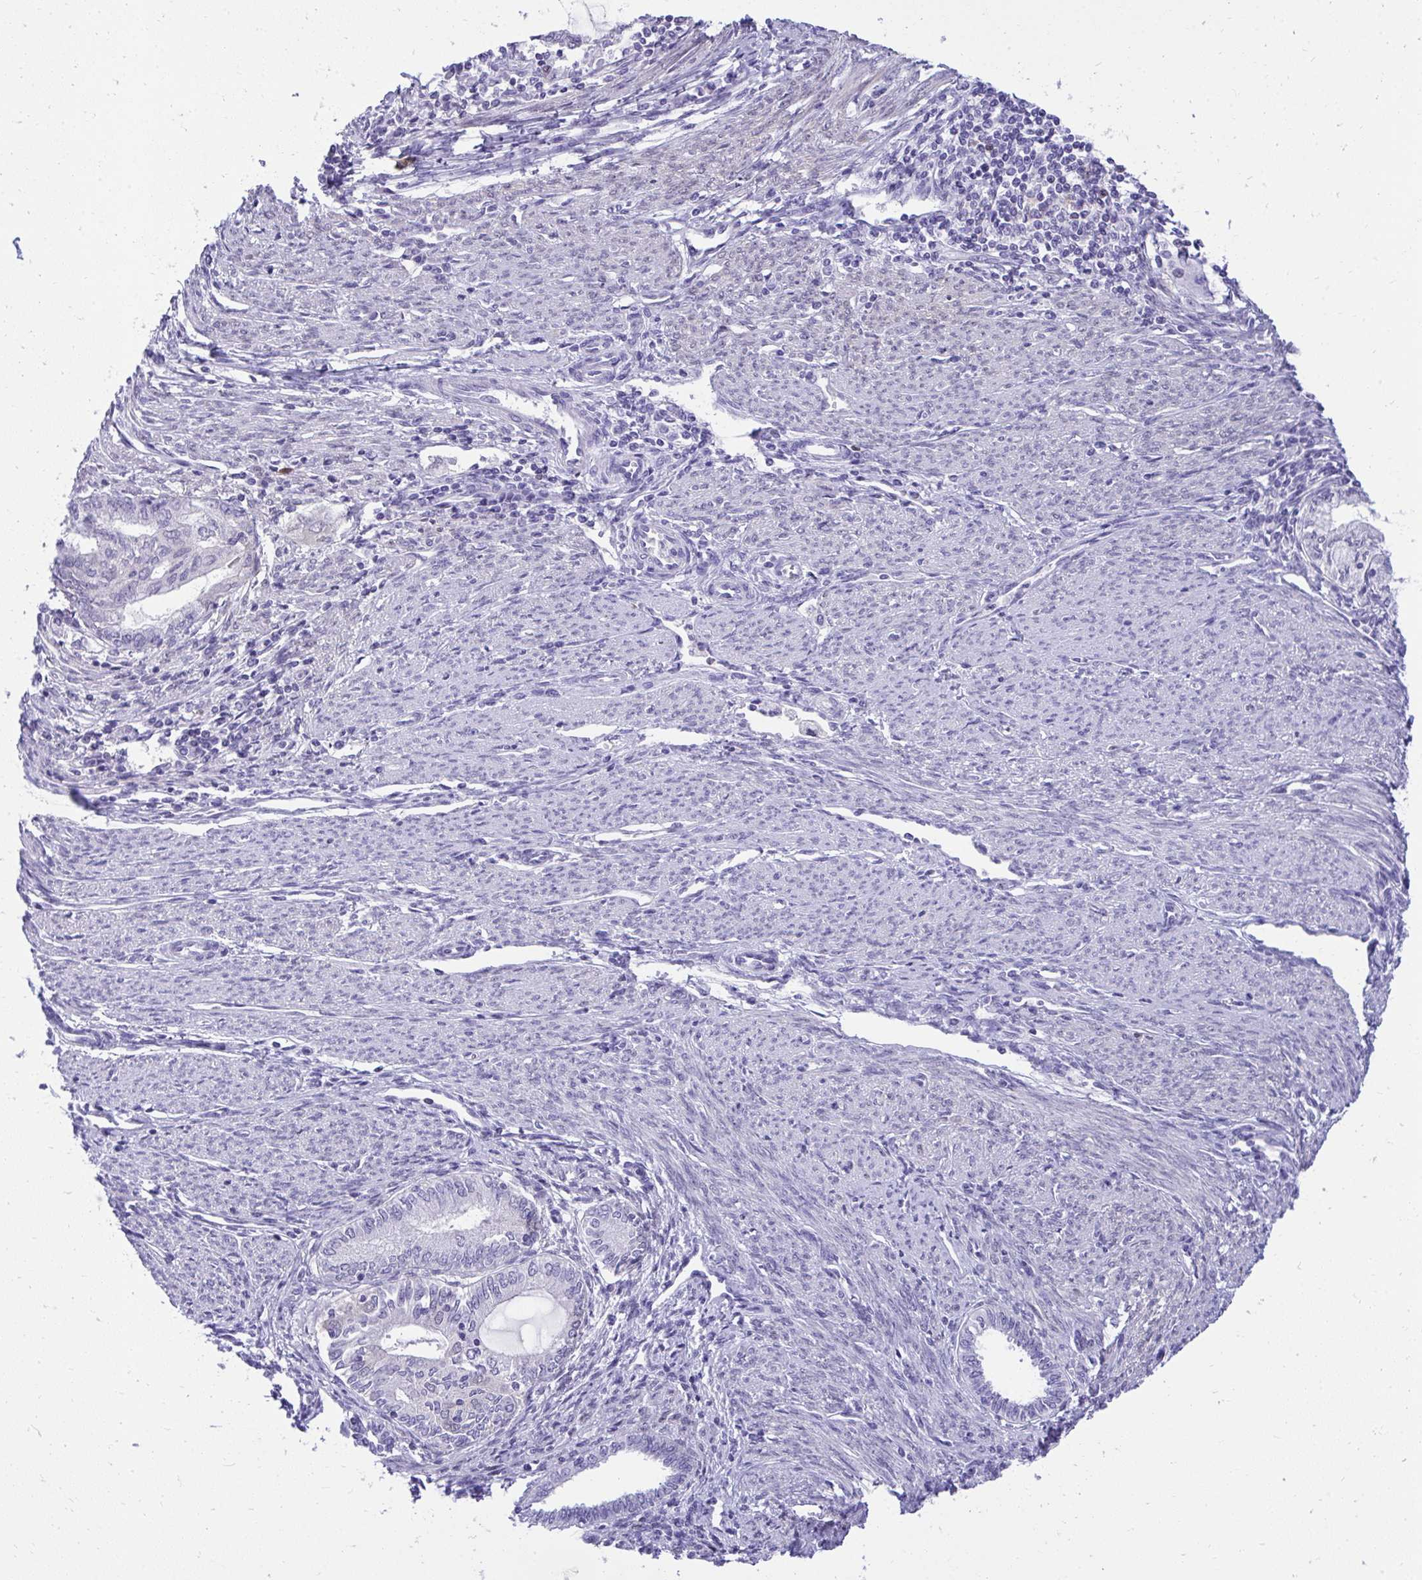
{"staining": {"intensity": "negative", "quantity": "none", "location": "none"}, "tissue": "endometrial cancer", "cell_type": "Tumor cells", "image_type": "cancer", "snomed": [{"axis": "morphology", "description": "Adenocarcinoma, NOS"}, {"axis": "topography", "description": "Endometrium"}], "caption": "IHC of endometrial cancer shows no positivity in tumor cells. Brightfield microscopy of IHC stained with DAB (brown) and hematoxylin (blue), captured at high magnification.", "gene": "PGM2L1", "patient": {"sex": "female", "age": 79}}